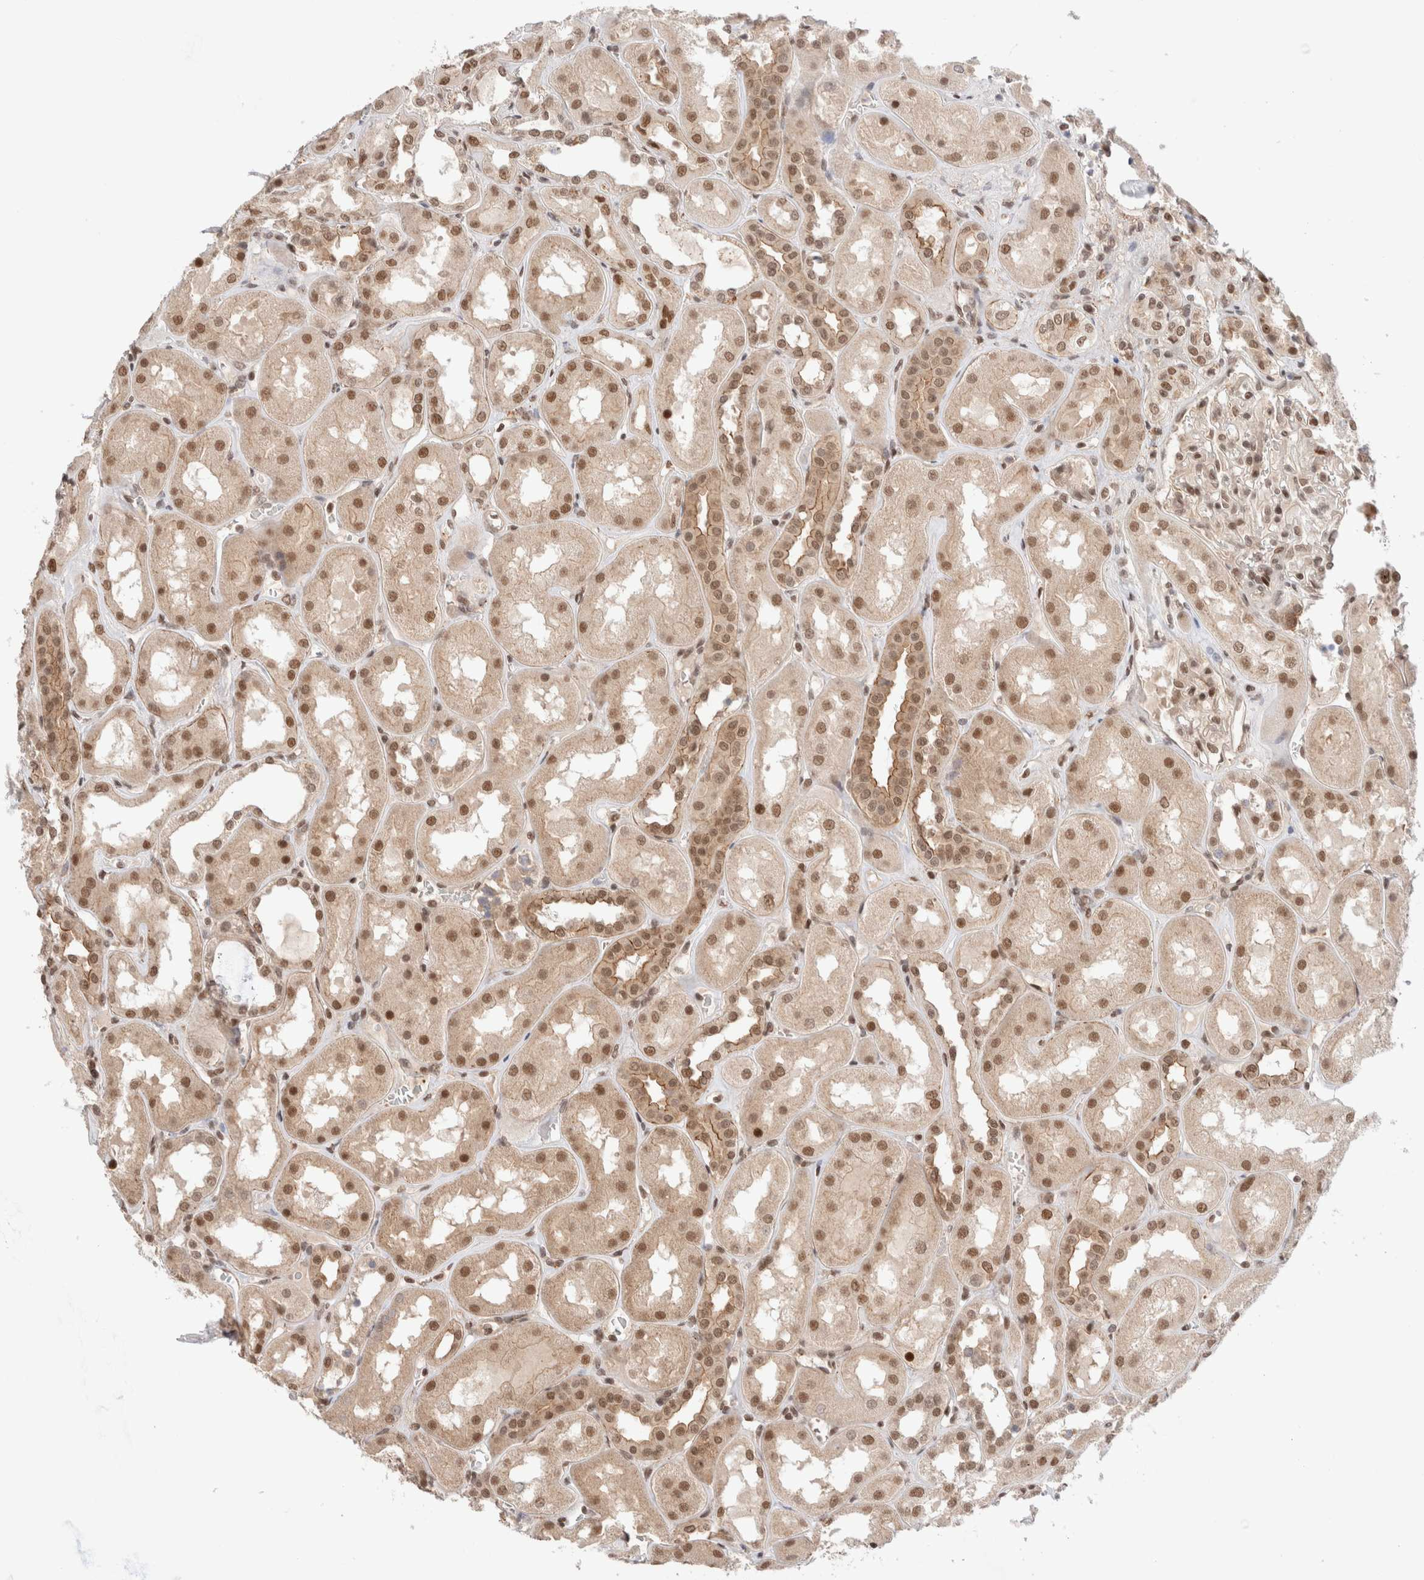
{"staining": {"intensity": "moderate", "quantity": ">75%", "location": "nuclear"}, "tissue": "kidney", "cell_type": "Cells in glomeruli", "image_type": "normal", "snomed": [{"axis": "morphology", "description": "Normal tissue, NOS"}, {"axis": "topography", "description": "Kidney"}], "caption": "A histopathology image of kidney stained for a protein exhibits moderate nuclear brown staining in cells in glomeruli. (Brightfield microscopy of DAB IHC at high magnification).", "gene": "GATAD2A", "patient": {"sex": "male", "age": 70}}